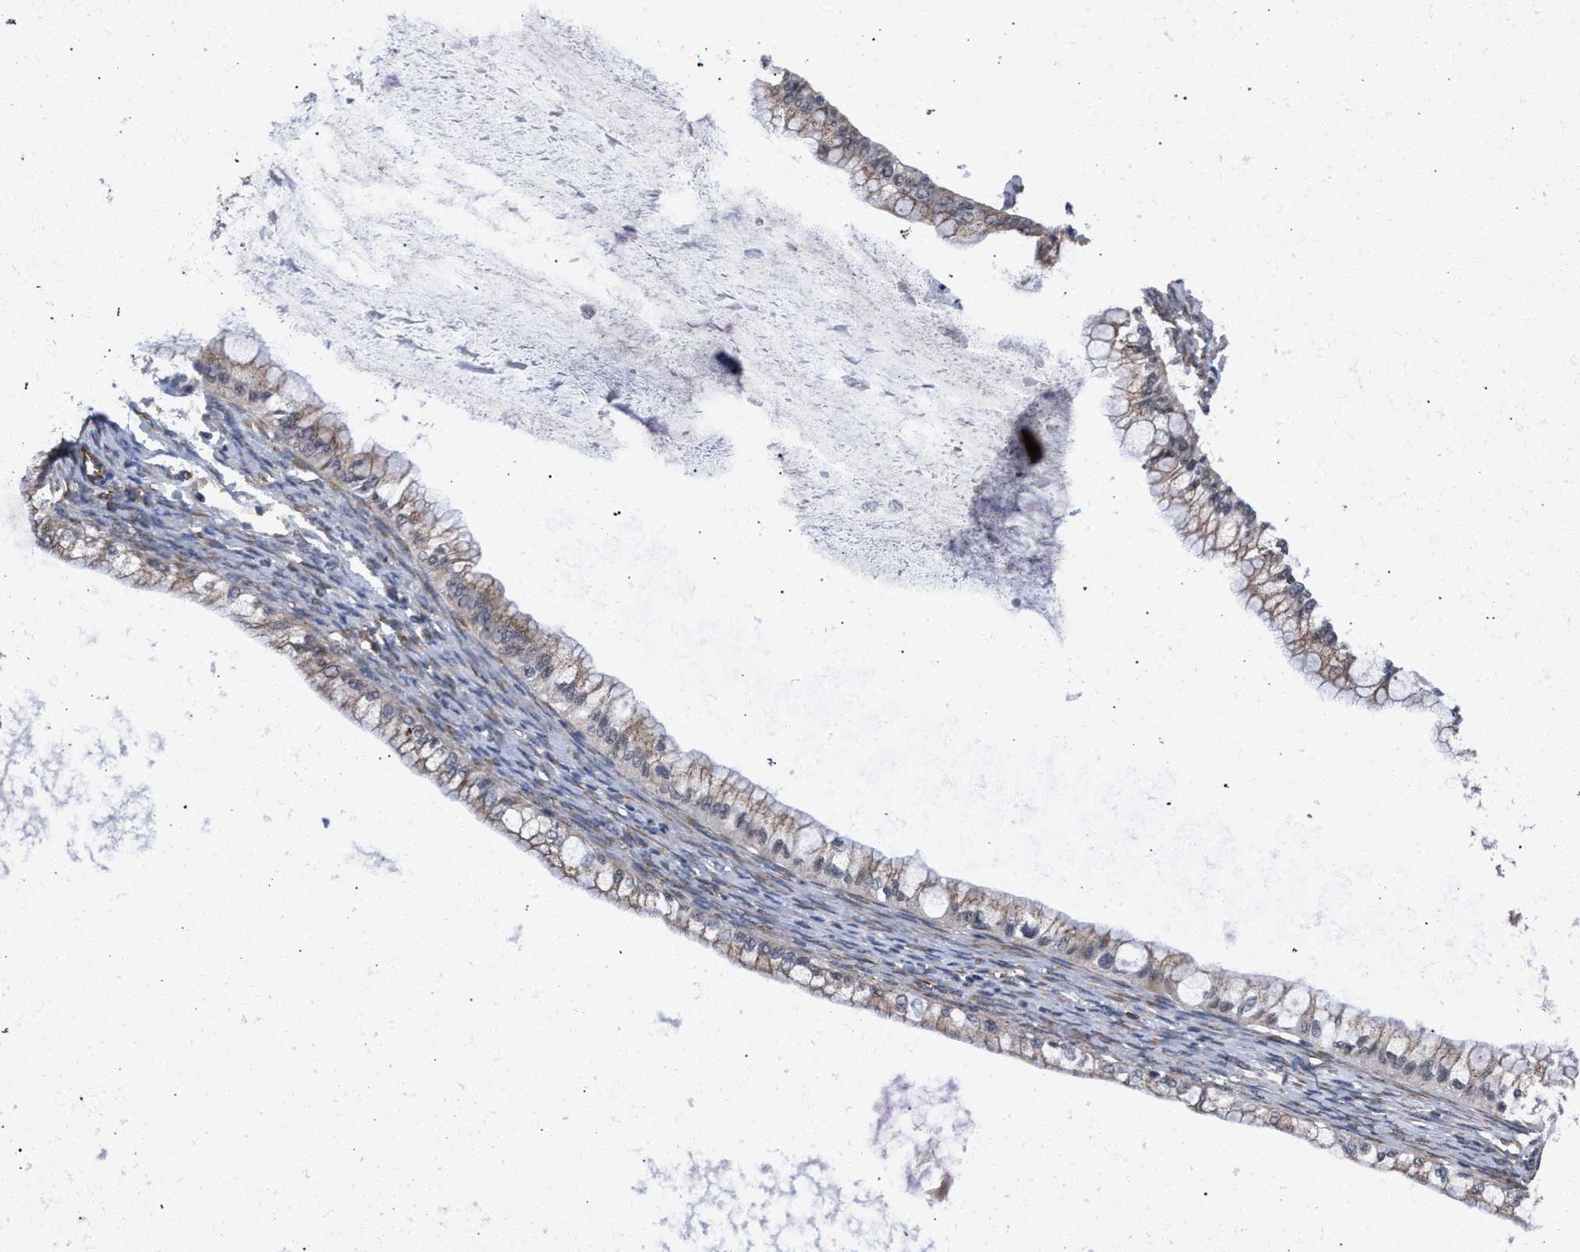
{"staining": {"intensity": "weak", "quantity": ">75%", "location": "cytoplasmic/membranous"}, "tissue": "ovarian cancer", "cell_type": "Tumor cells", "image_type": "cancer", "snomed": [{"axis": "morphology", "description": "Cystadenocarcinoma, mucinous, NOS"}, {"axis": "topography", "description": "Ovary"}], "caption": "The image reveals immunohistochemical staining of mucinous cystadenocarcinoma (ovarian). There is weak cytoplasmic/membranous positivity is present in approximately >75% of tumor cells. The protein is stained brown, and the nuclei are stained in blue (DAB IHC with brightfield microscopy, high magnification).", "gene": "GOLGA2", "patient": {"sex": "female", "age": 57}}